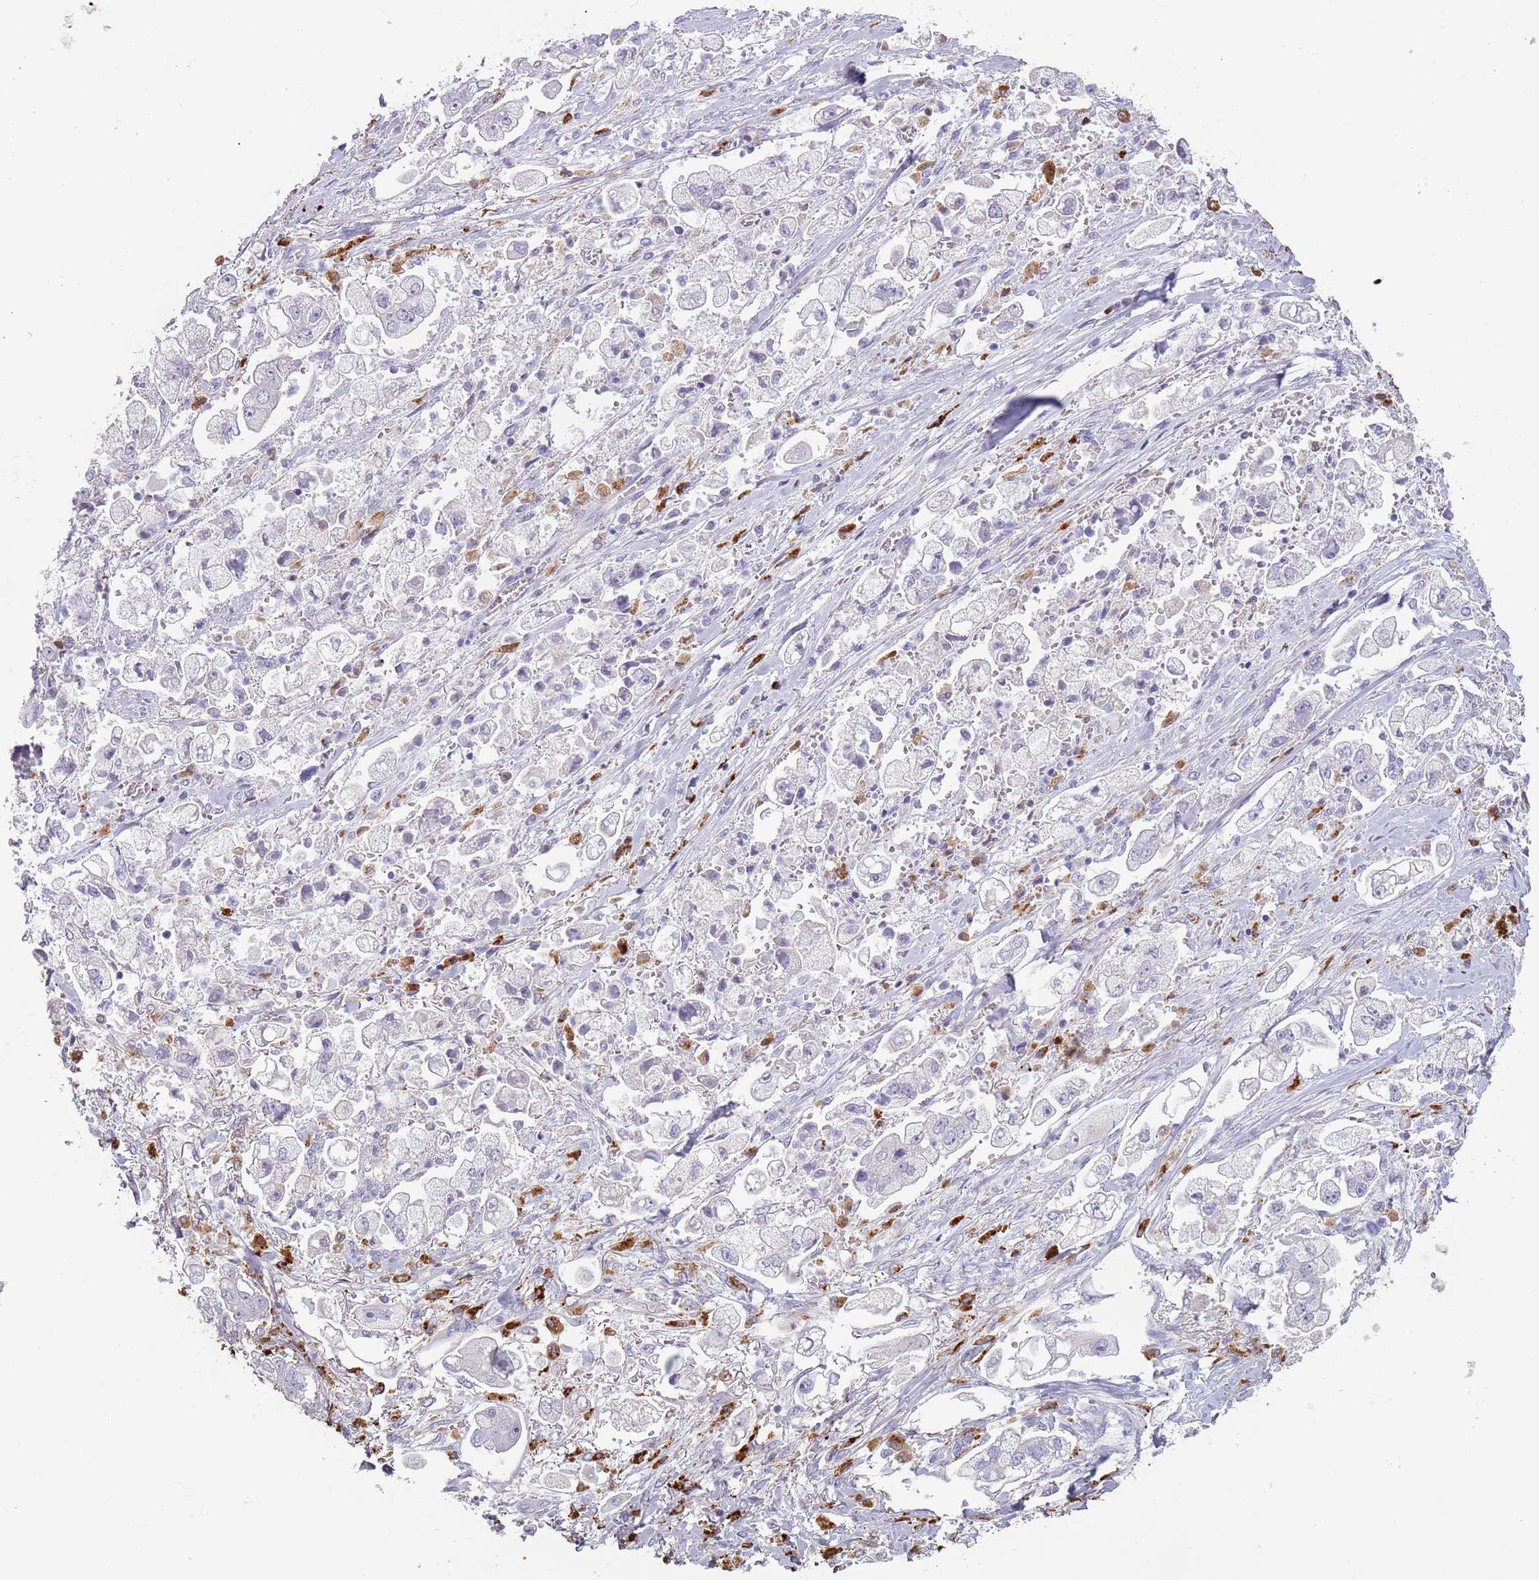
{"staining": {"intensity": "negative", "quantity": "none", "location": "none"}, "tissue": "stomach cancer", "cell_type": "Tumor cells", "image_type": "cancer", "snomed": [{"axis": "morphology", "description": "Adenocarcinoma, NOS"}, {"axis": "topography", "description": "Stomach"}], "caption": "Histopathology image shows no protein expression in tumor cells of stomach cancer tissue. (Immunohistochemistry (ihc), brightfield microscopy, high magnification).", "gene": "NWD2", "patient": {"sex": "male", "age": 62}}